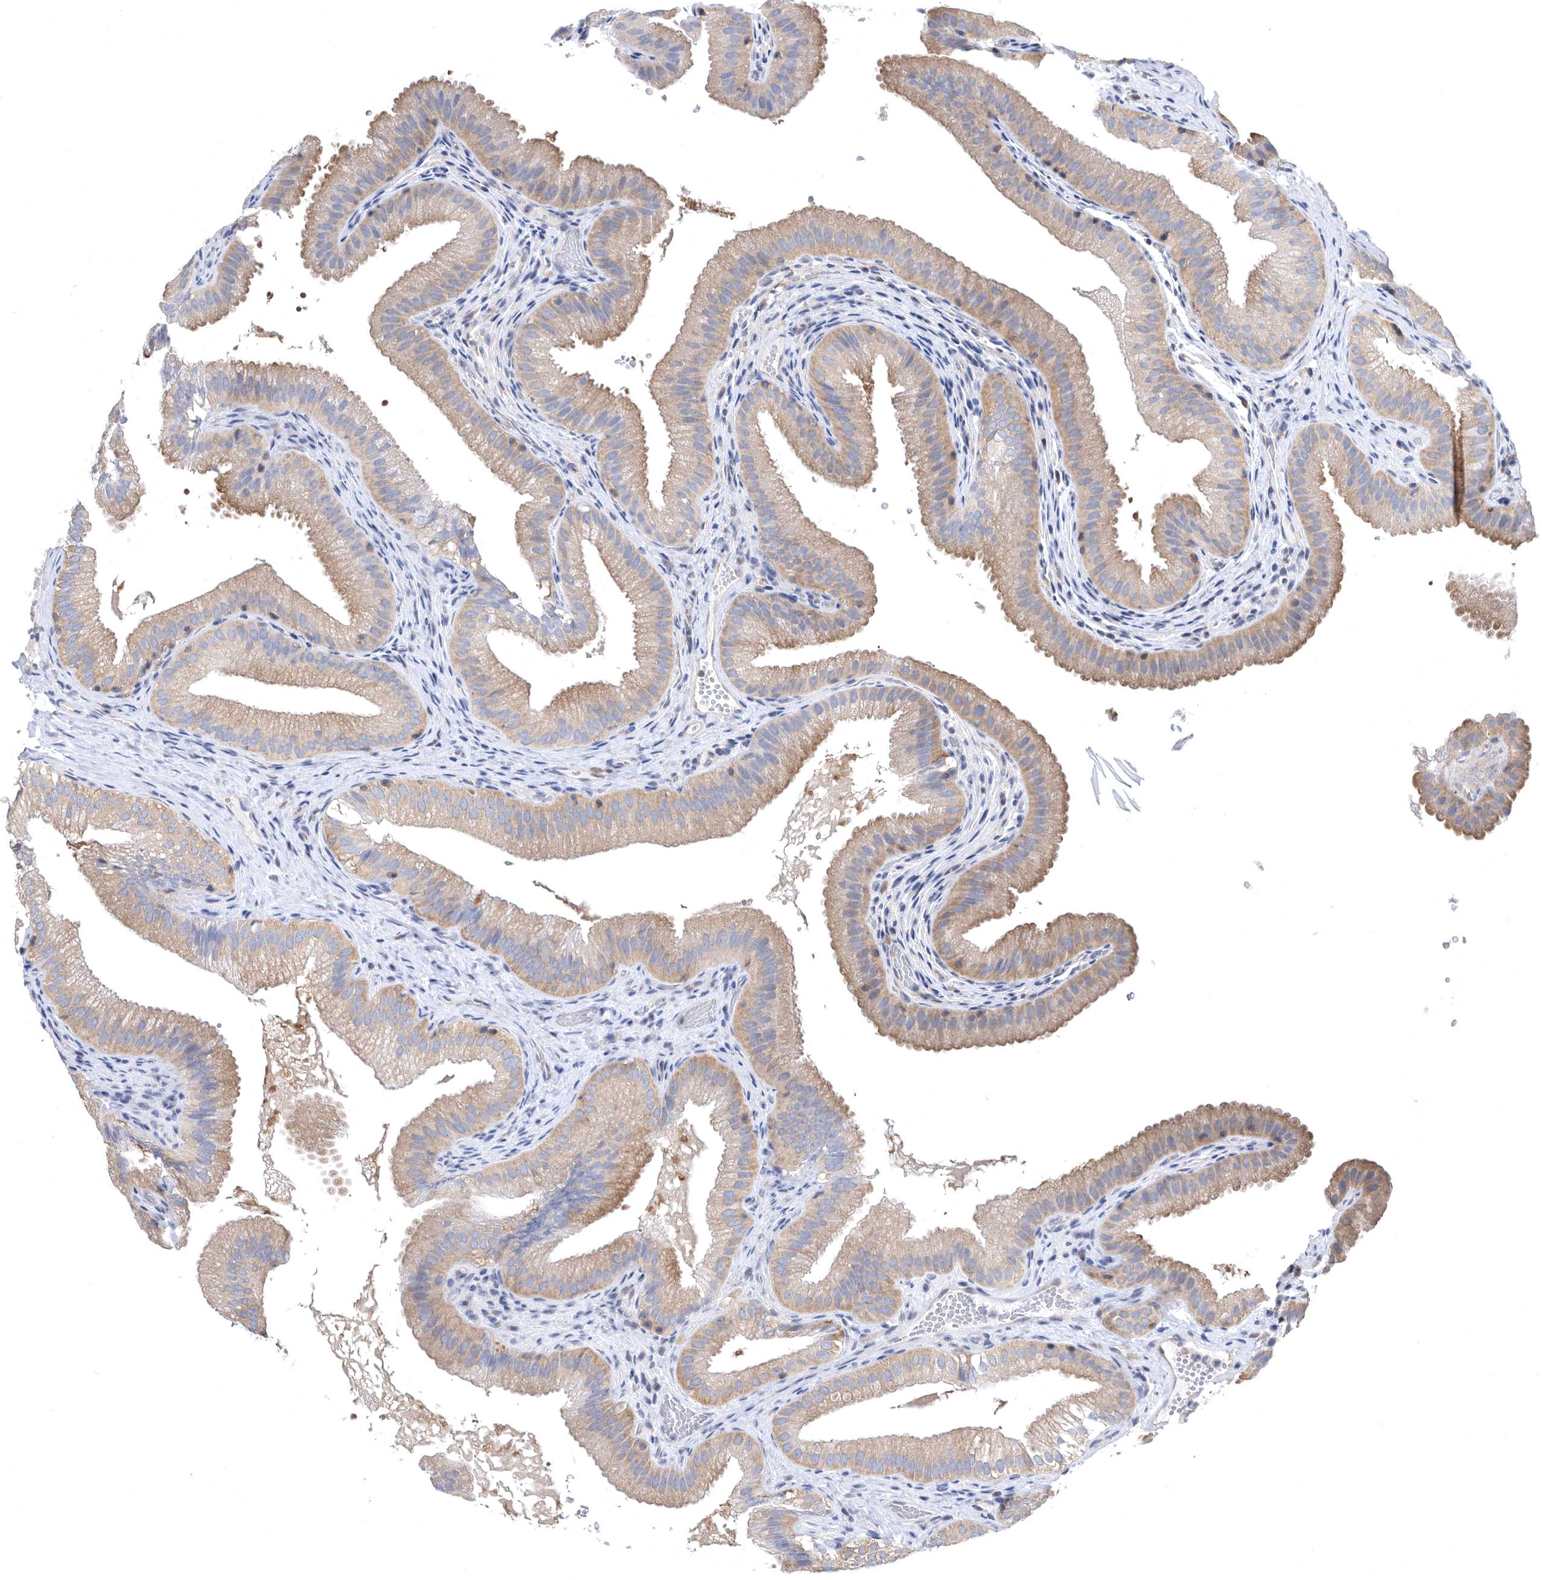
{"staining": {"intensity": "weak", "quantity": "25%-75%", "location": "cytoplasmic/membranous"}, "tissue": "gallbladder", "cell_type": "Glandular cells", "image_type": "normal", "snomed": [{"axis": "morphology", "description": "Normal tissue, NOS"}, {"axis": "topography", "description": "Gallbladder"}], "caption": "Immunohistochemical staining of unremarkable gallbladder reveals weak cytoplasmic/membranous protein staining in about 25%-75% of glandular cells. The staining was performed using DAB, with brown indicating positive protein expression. Nuclei are stained blue with hematoxylin.", "gene": "CCT4", "patient": {"sex": "female", "age": 30}}